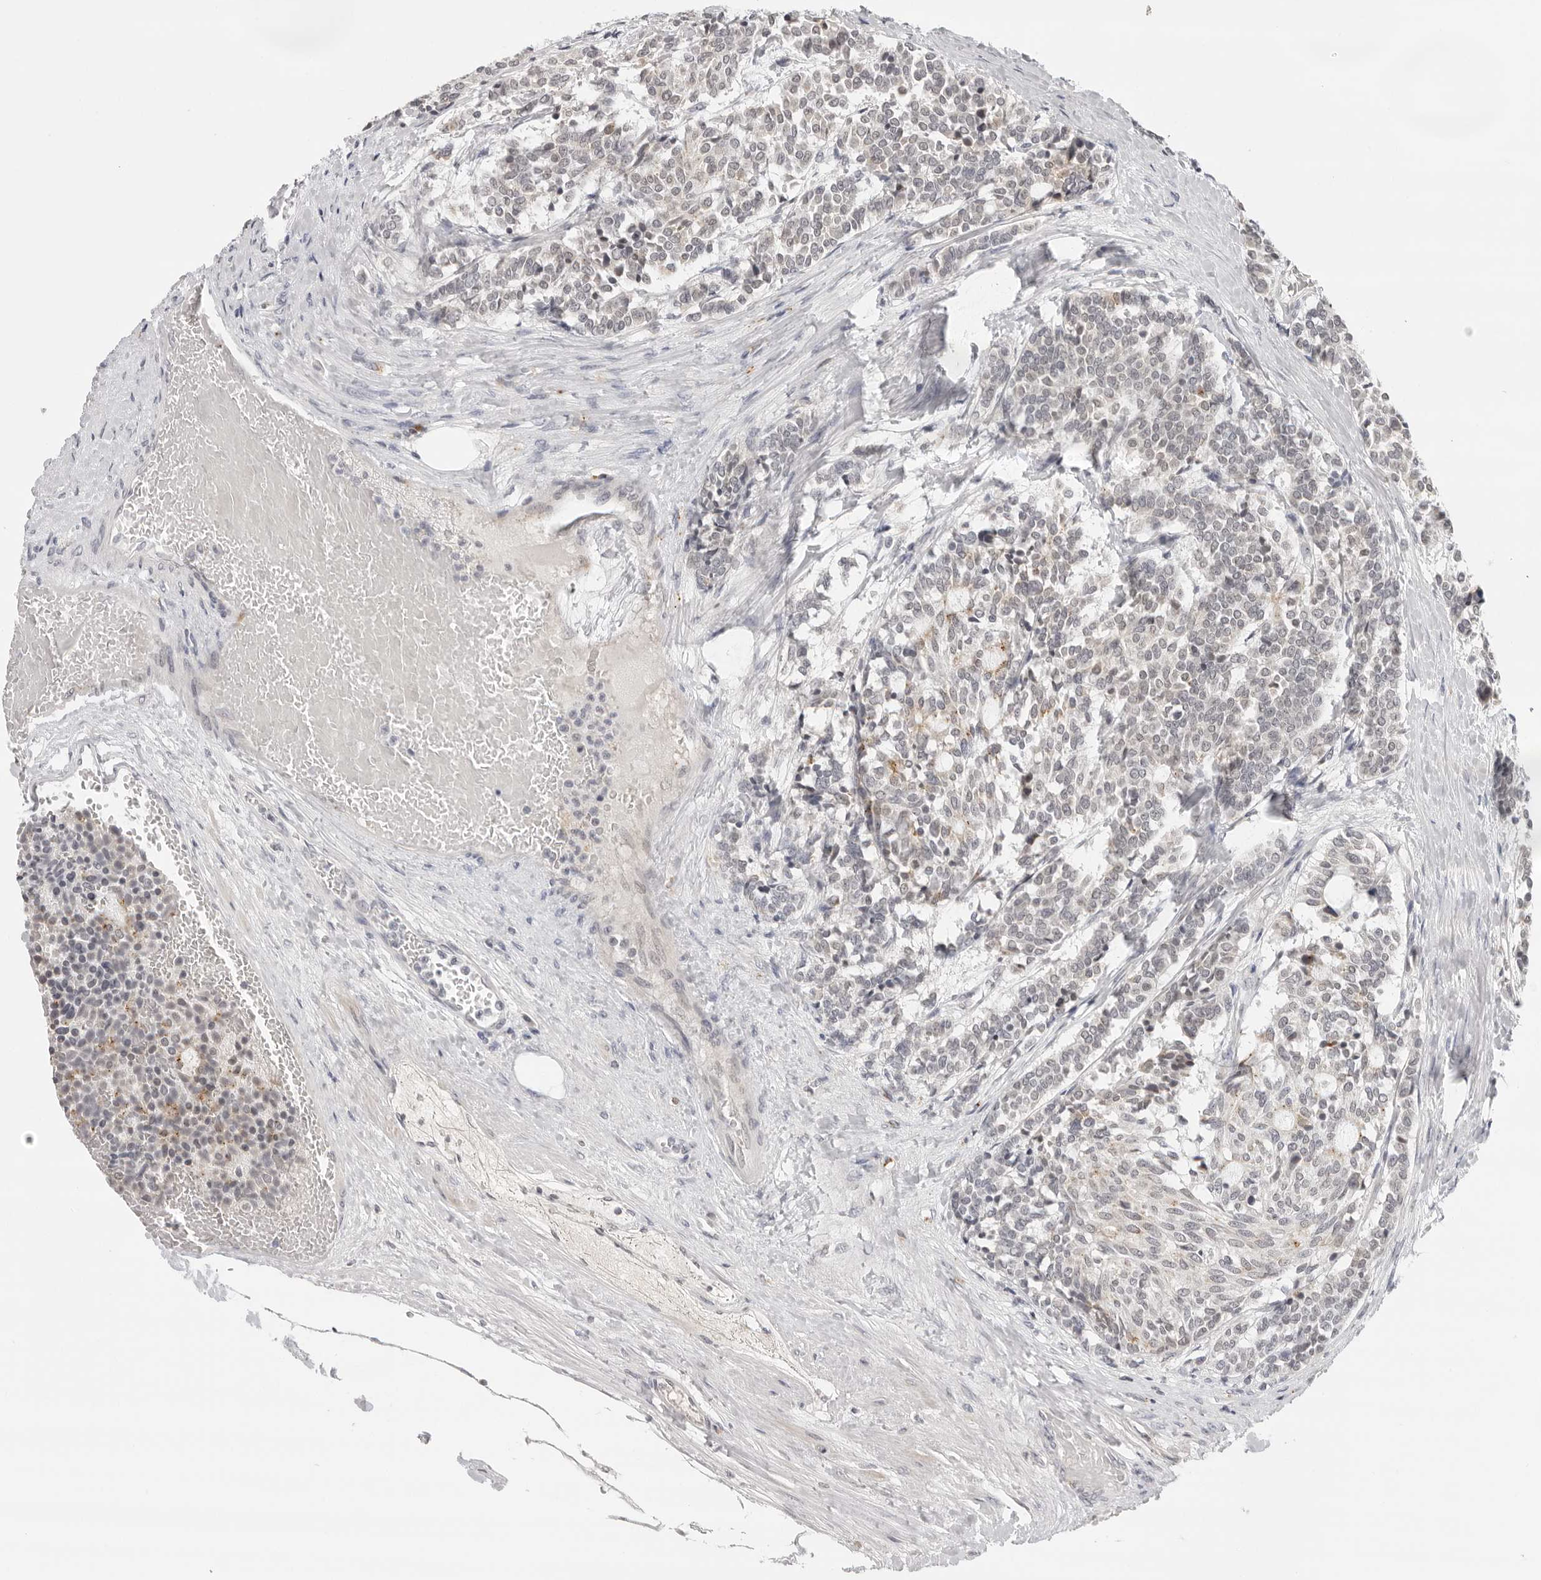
{"staining": {"intensity": "negative", "quantity": "none", "location": "none"}, "tissue": "carcinoid", "cell_type": "Tumor cells", "image_type": "cancer", "snomed": [{"axis": "morphology", "description": "Carcinoid, malignant, NOS"}, {"axis": "topography", "description": "Pancreas"}], "caption": "Immunohistochemistry image of neoplastic tissue: carcinoid (malignant) stained with DAB shows no significant protein staining in tumor cells. (DAB IHC visualized using brightfield microscopy, high magnification).", "gene": "STRADB", "patient": {"sex": "female", "age": 54}}